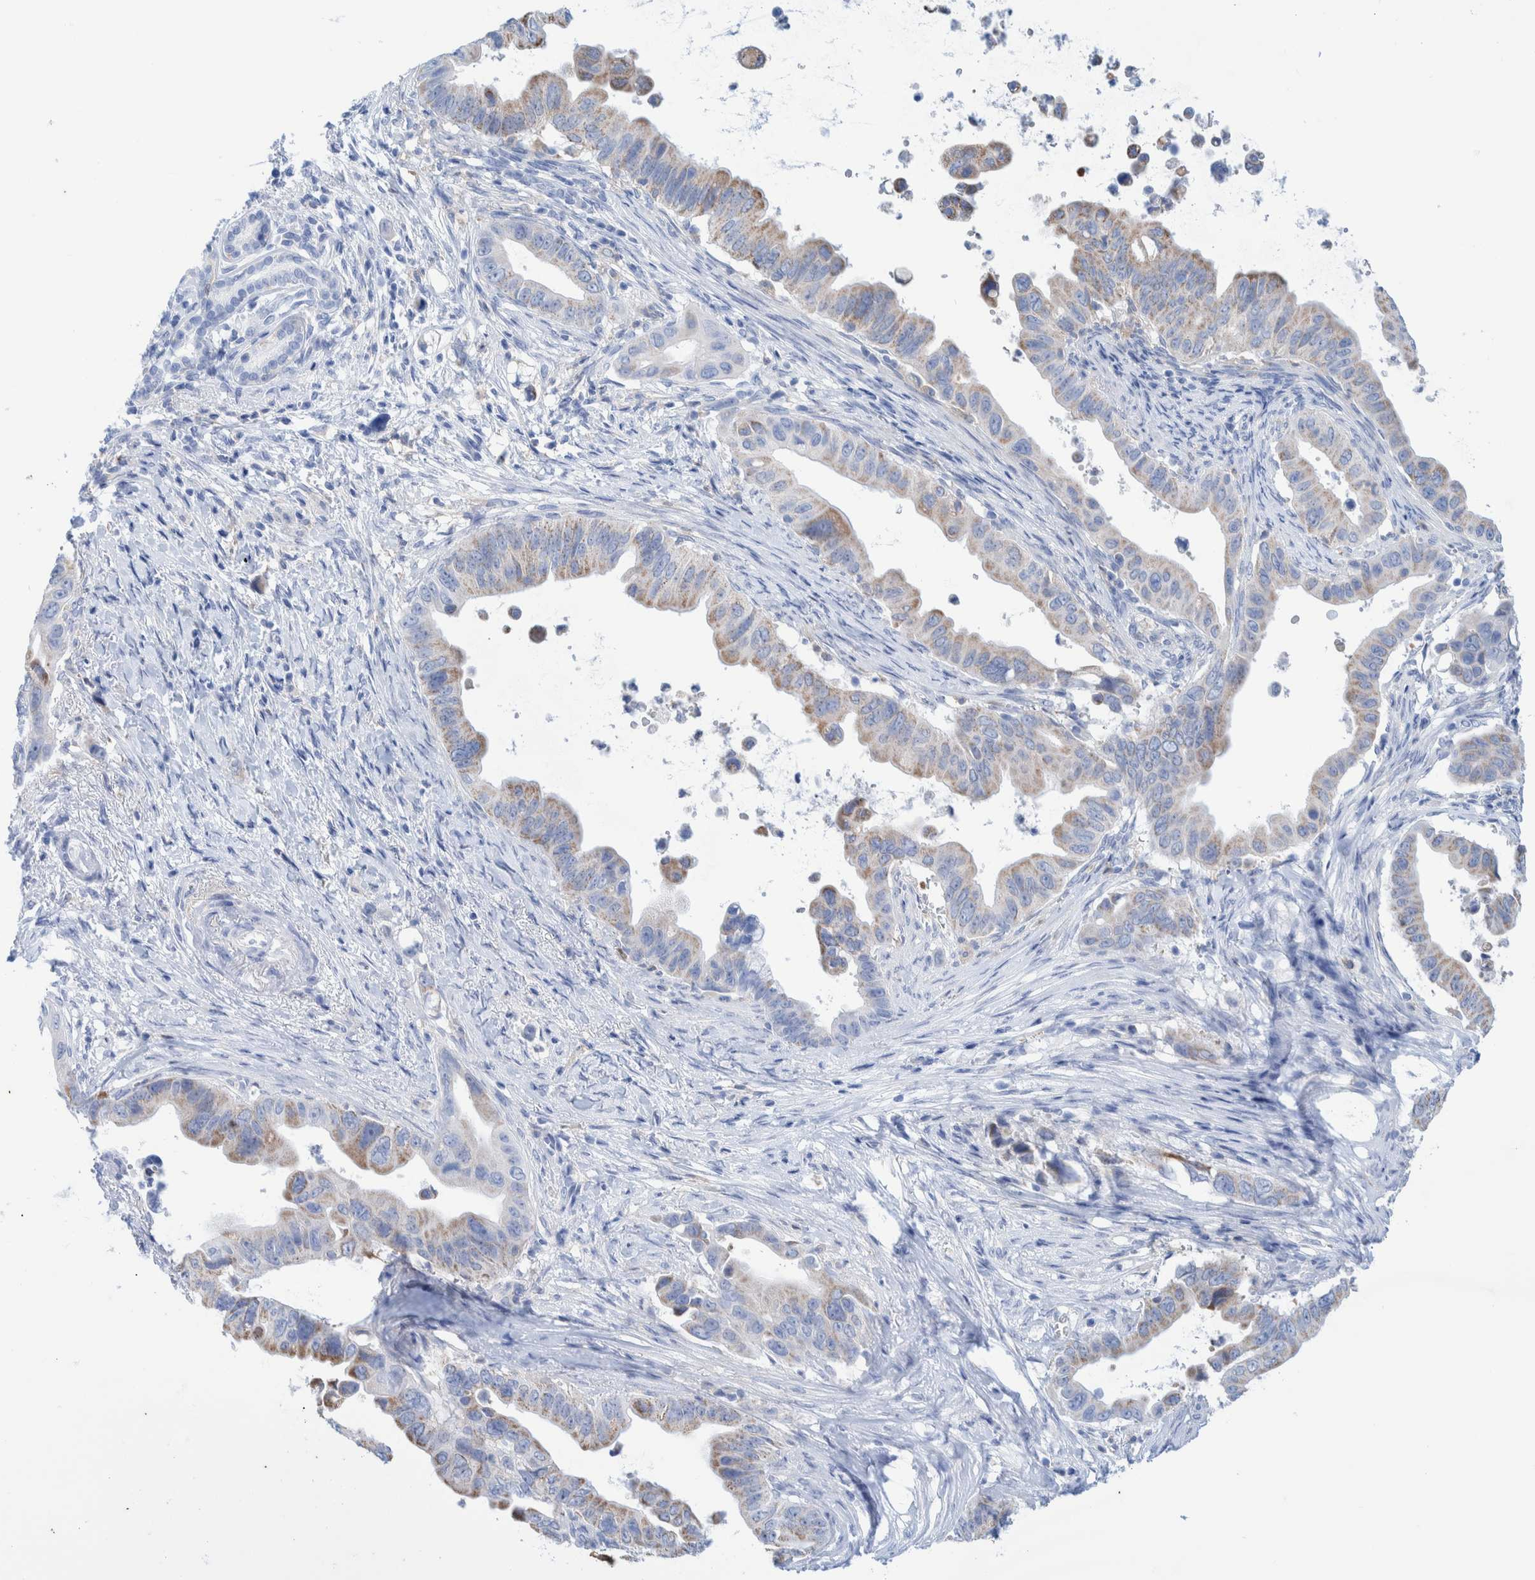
{"staining": {"intensity": "weak", "quantity": "25%-75%", "location": "cytoplasmic/membranous"}, "tissue": "pancreatic cancer", "cell_type": "Tumor cells", "image_type": "cancer", "snomed": [{"axis": "morphology", "description": "Adenocarcinoma, NOS"}, {"axis": "topography", "description": "Pancreas"}], "caption": "A brown stain shows weak cytoplasmic/membranous positivity of a protein in human pancreatic cancer tumor cells.", "gene": "KRT14", "patient": {"sex": "female", "age": 72}}